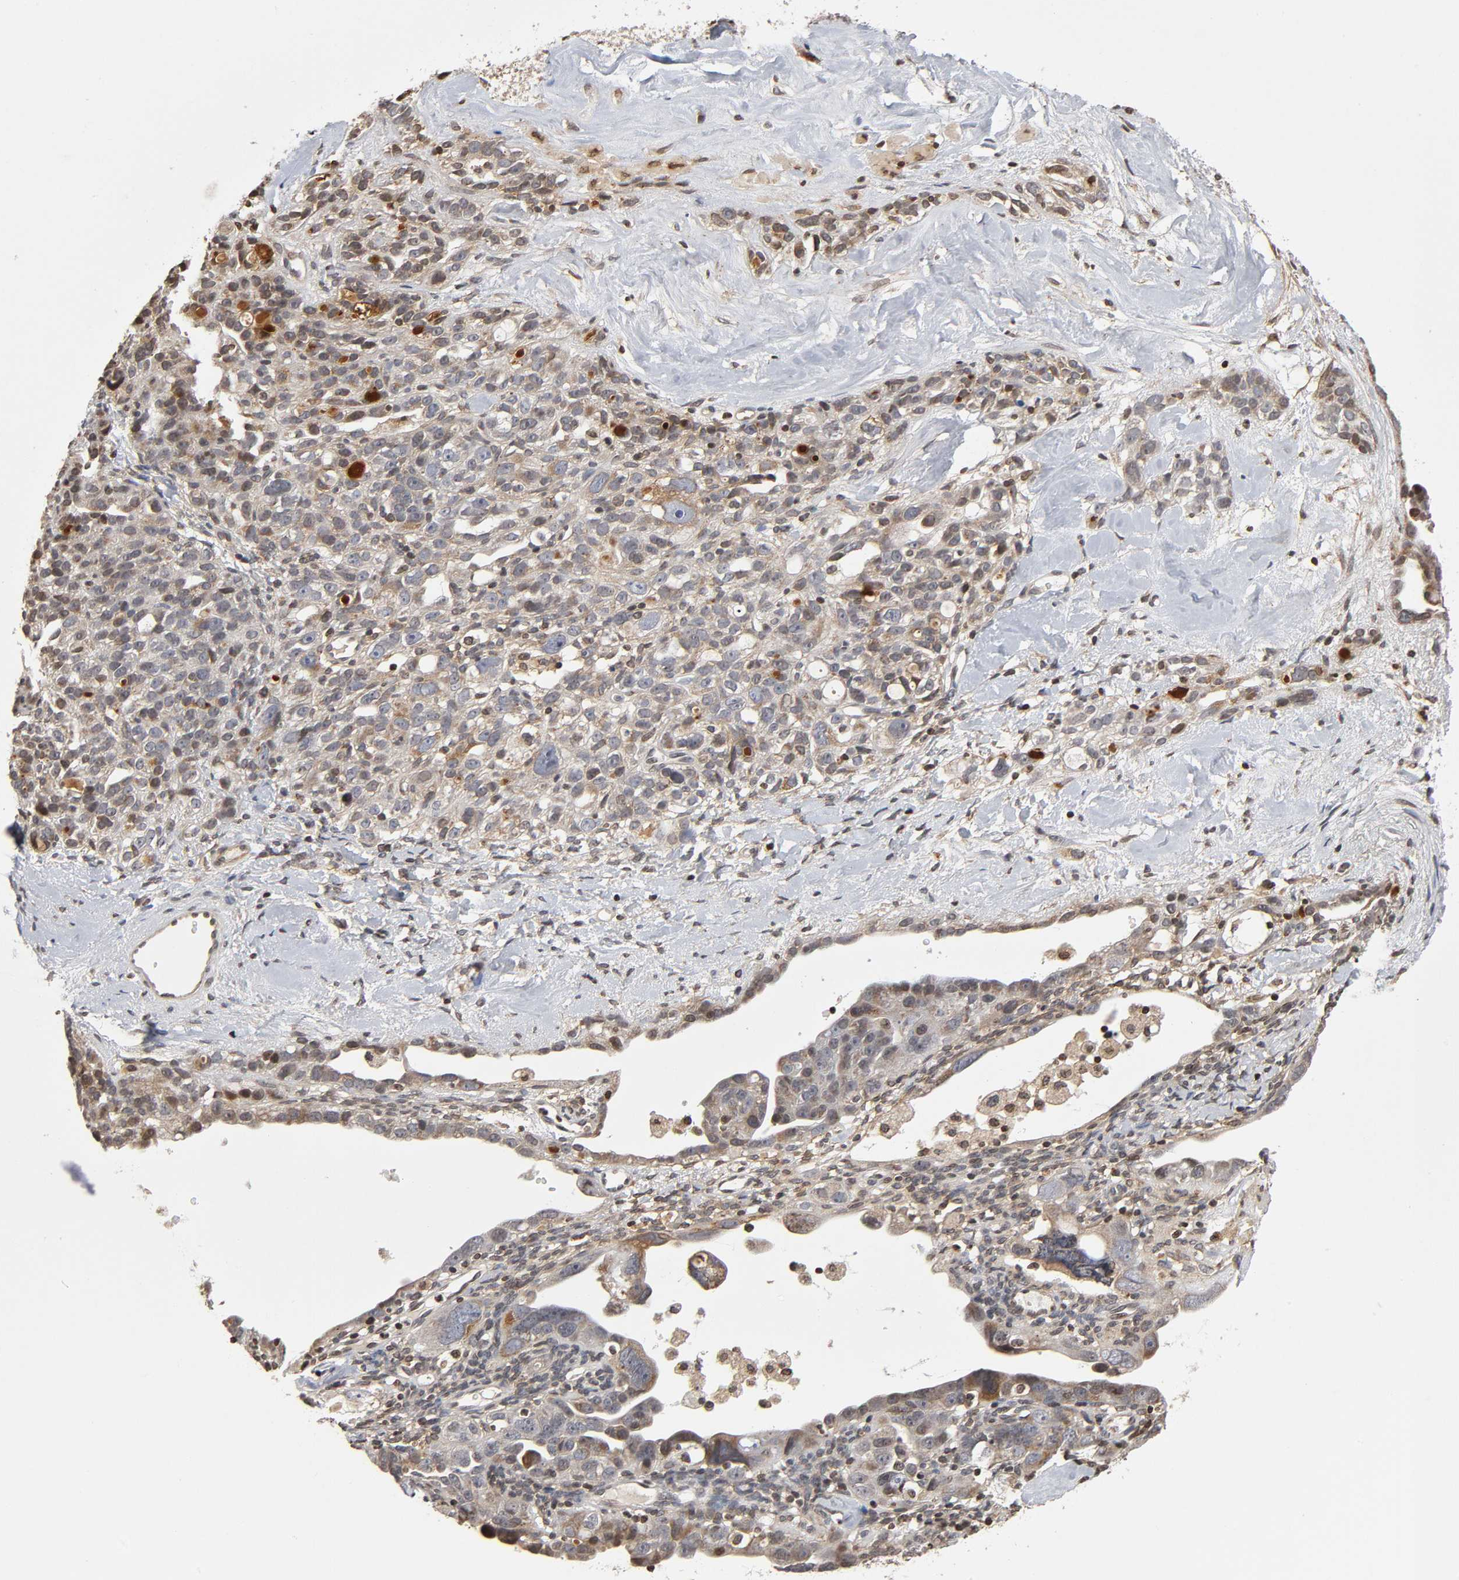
{"staining": {"intensity": "weak", "quantity": ">75%", "location": "cytoplasmic/membranous"}, "tissue": "ovarian cancer", "cell_type": "Tumor cells", "image_type": "cancer", "snomed": [{"axis": "morphology", "description": "Cystadenocarcinoma, serous, NOS"}, {"axis": "topography", "description": "Ovary"}], "caption": "Protein expression analysis of human ovarian serous cystadenocarcinoma reveals weak cytoplasmic/membranous staining in approximately >75% of tumor cells.", "gene": "ITGAV", "patient": {"sex": "female", "age": 66}}